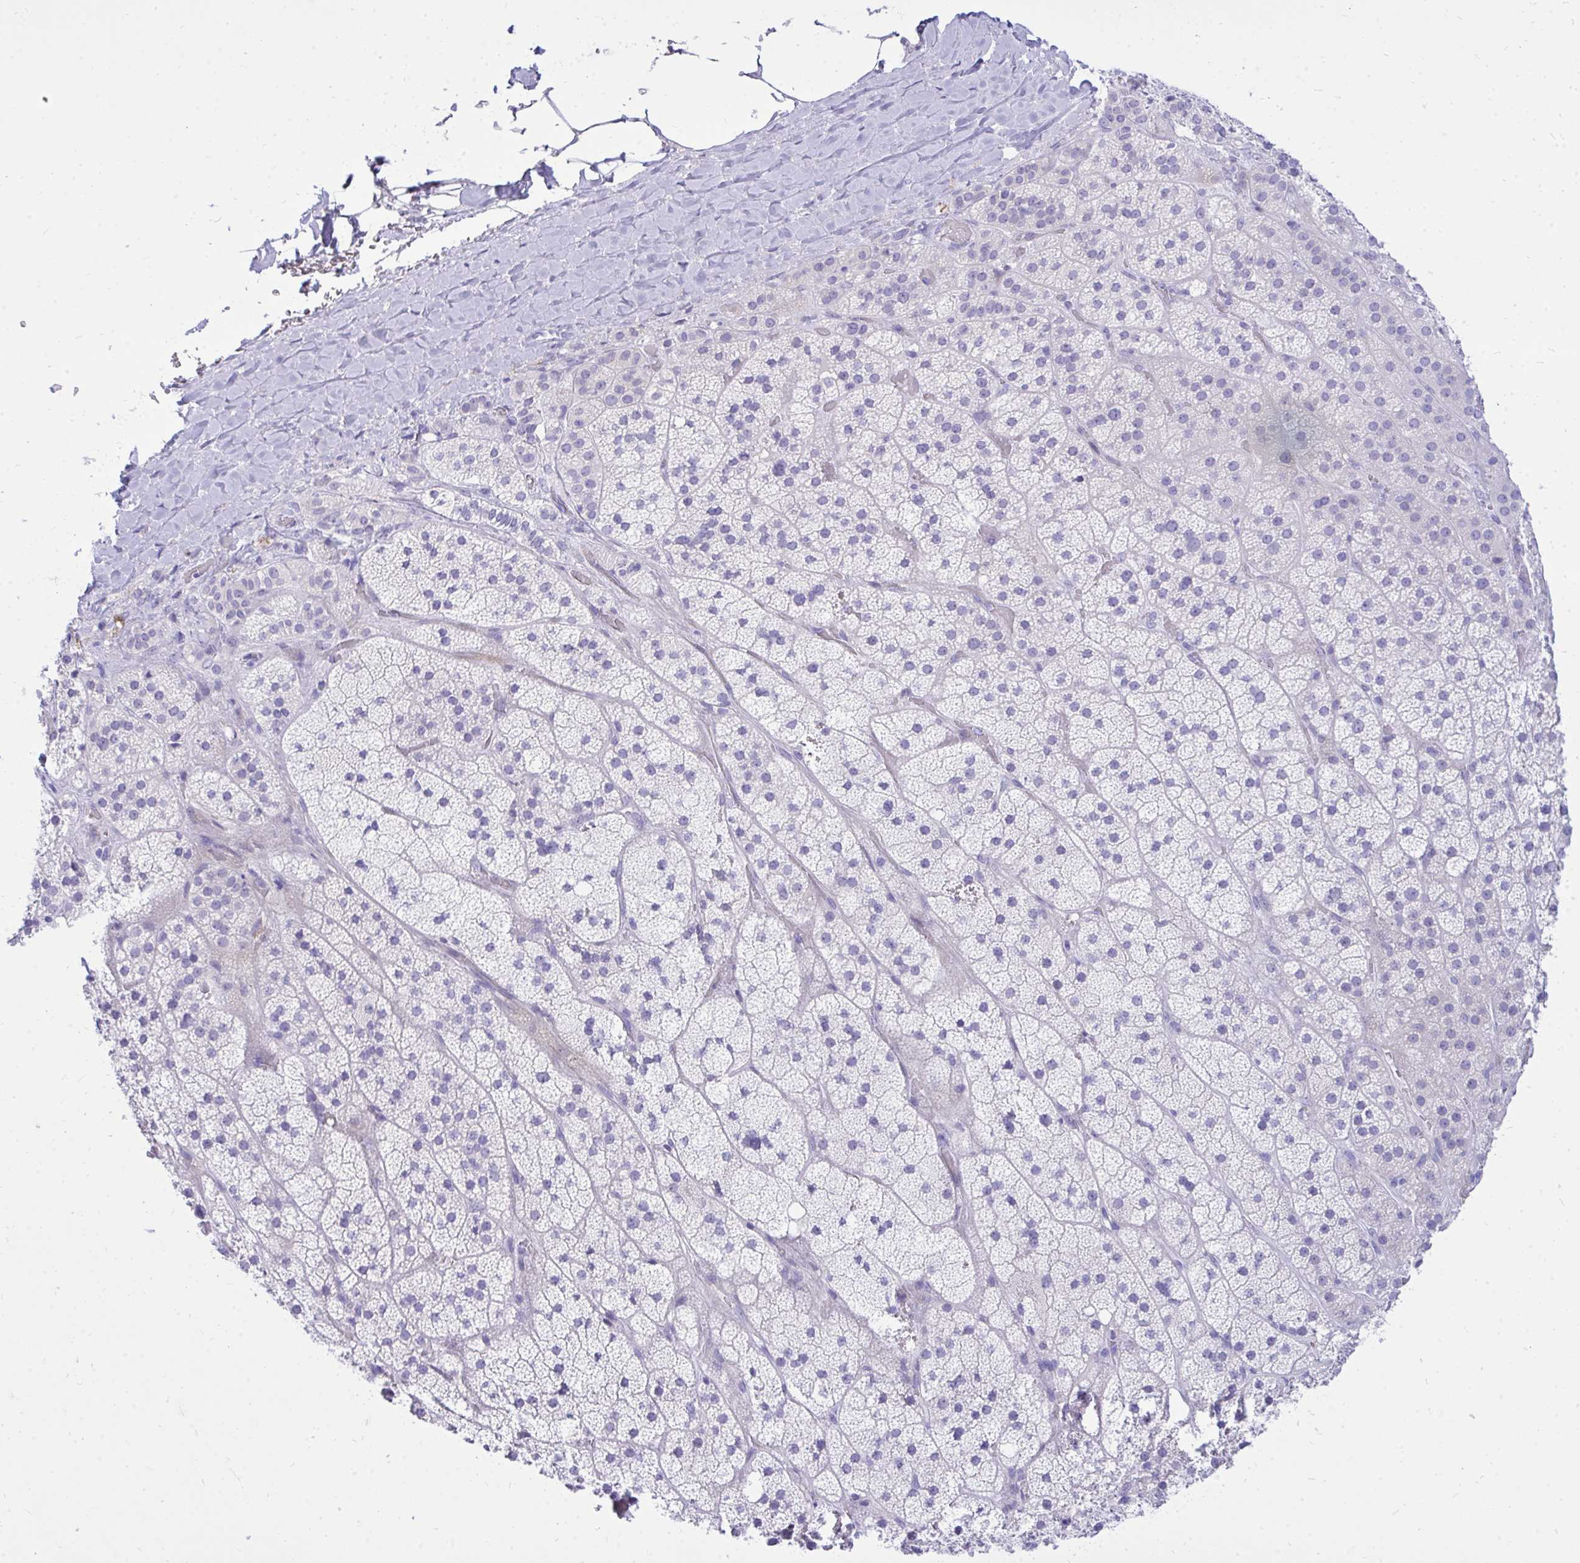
{"staining": {"intensity": "negative", "quantity": "none", "location": "none"}, "tissue": "adrenal gland", "cell_type": "Glandular cells", "image_type": "normal", "snomed": [{"axis": "morphology", "description": "Normal tissue, NOS"}, {"axis": "topography", "description": "Adrenal gland"}], "caption": "A high-resolution image shows IHC staining of unremarkable adrenal gland, which demonstrates no significant positivity in glandular cells.", "gene": "ANKDD1B", "patient": {"sex": "male", "age": 57}}